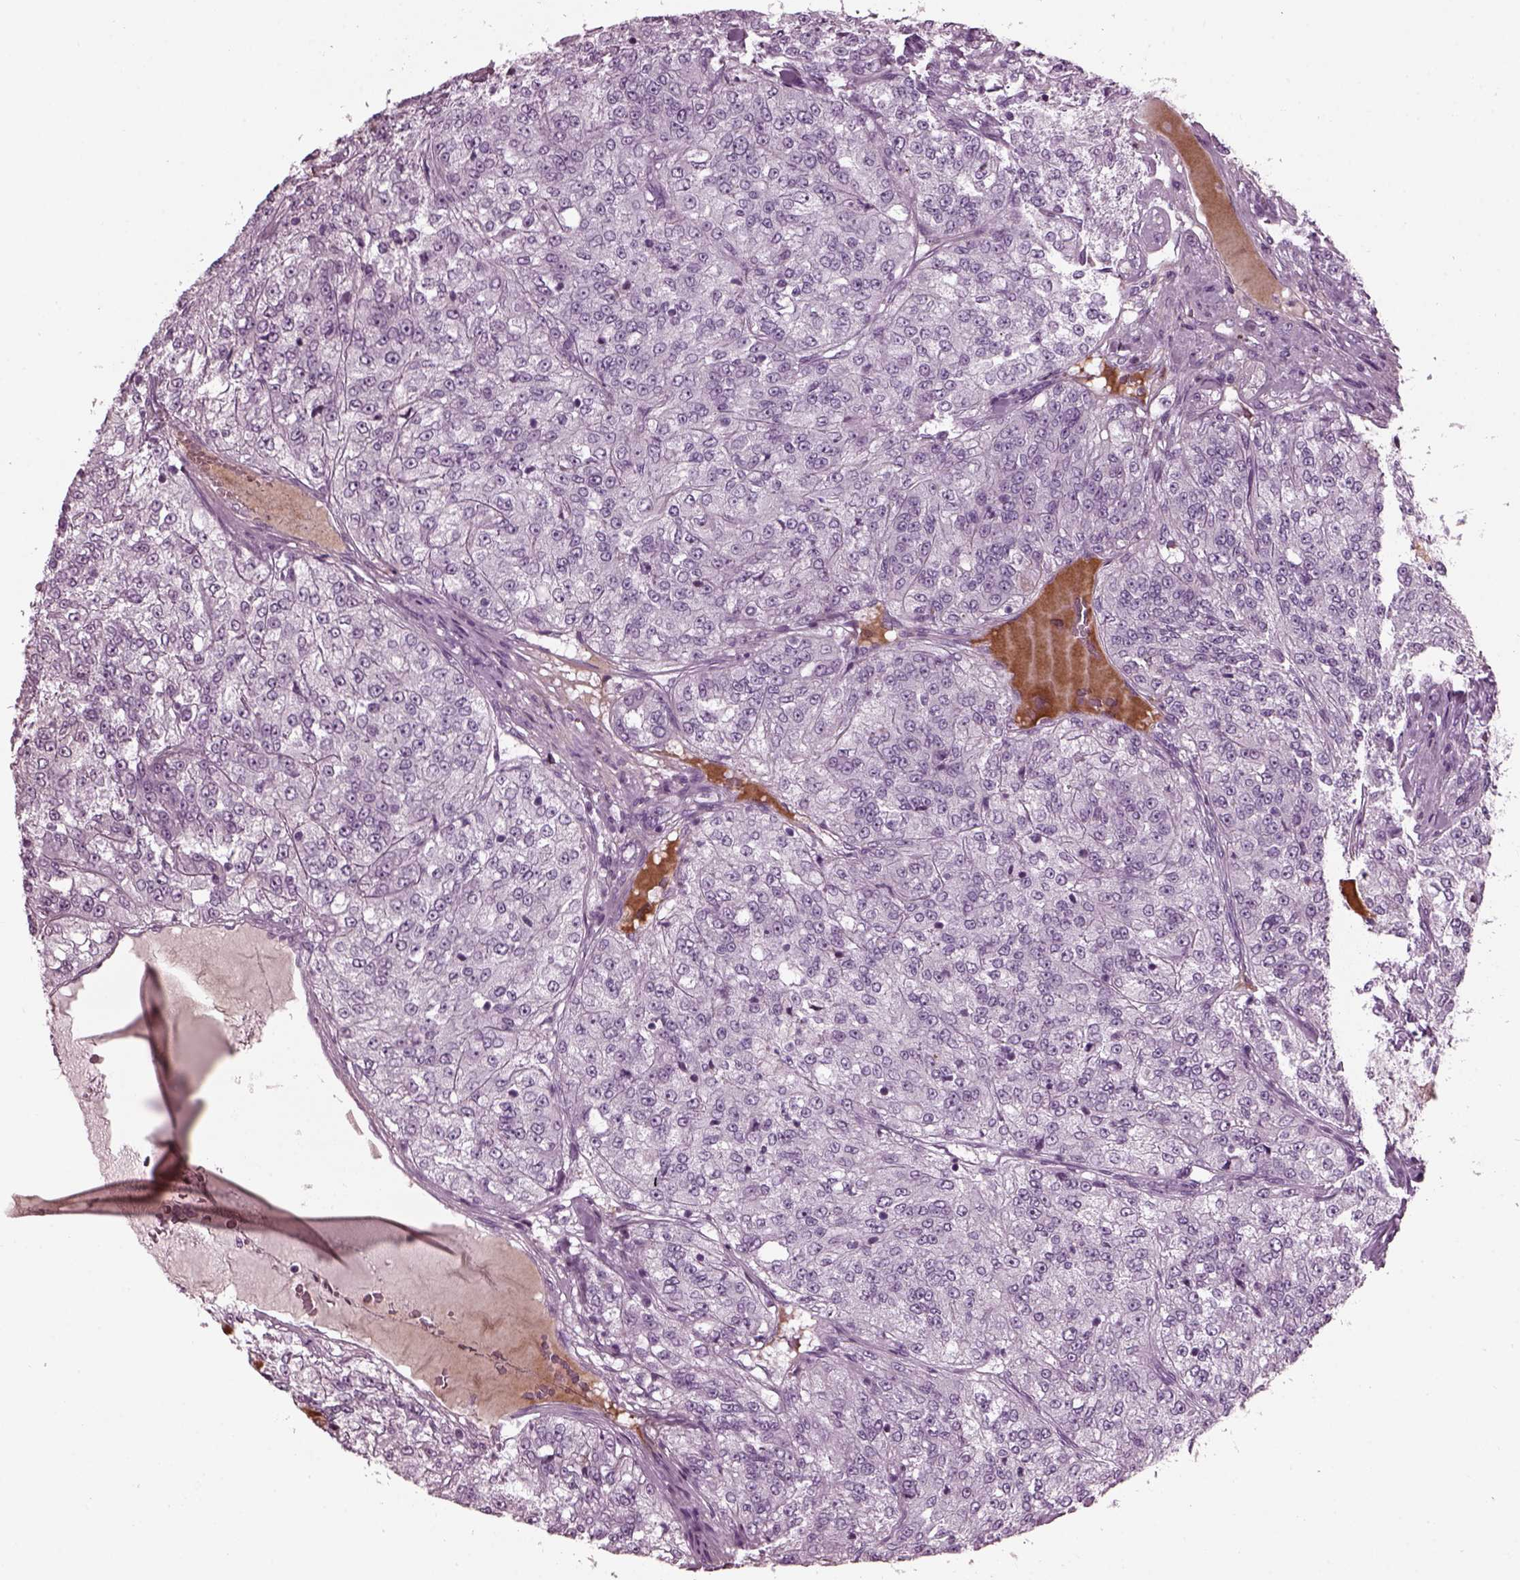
{"staining": {"intensity": "negative", "quantity": "none", "location": "none"}, "tissue": "renal cancer", "cell_type": "Tumor cells", "image_type": "cancer", "snomed": [{"axis": "morphology", "description": "Adenocarcinoma, NOS"}, {"axis": "topography", "description": "Kidney"}], "caption": "Human renal cancer (adenocarcinoma) stained for a protein using IHC exhibits no positivity in tumor cells.", "gene": "DPYSL5", "patient": {"sex": "female", "age": 63}}